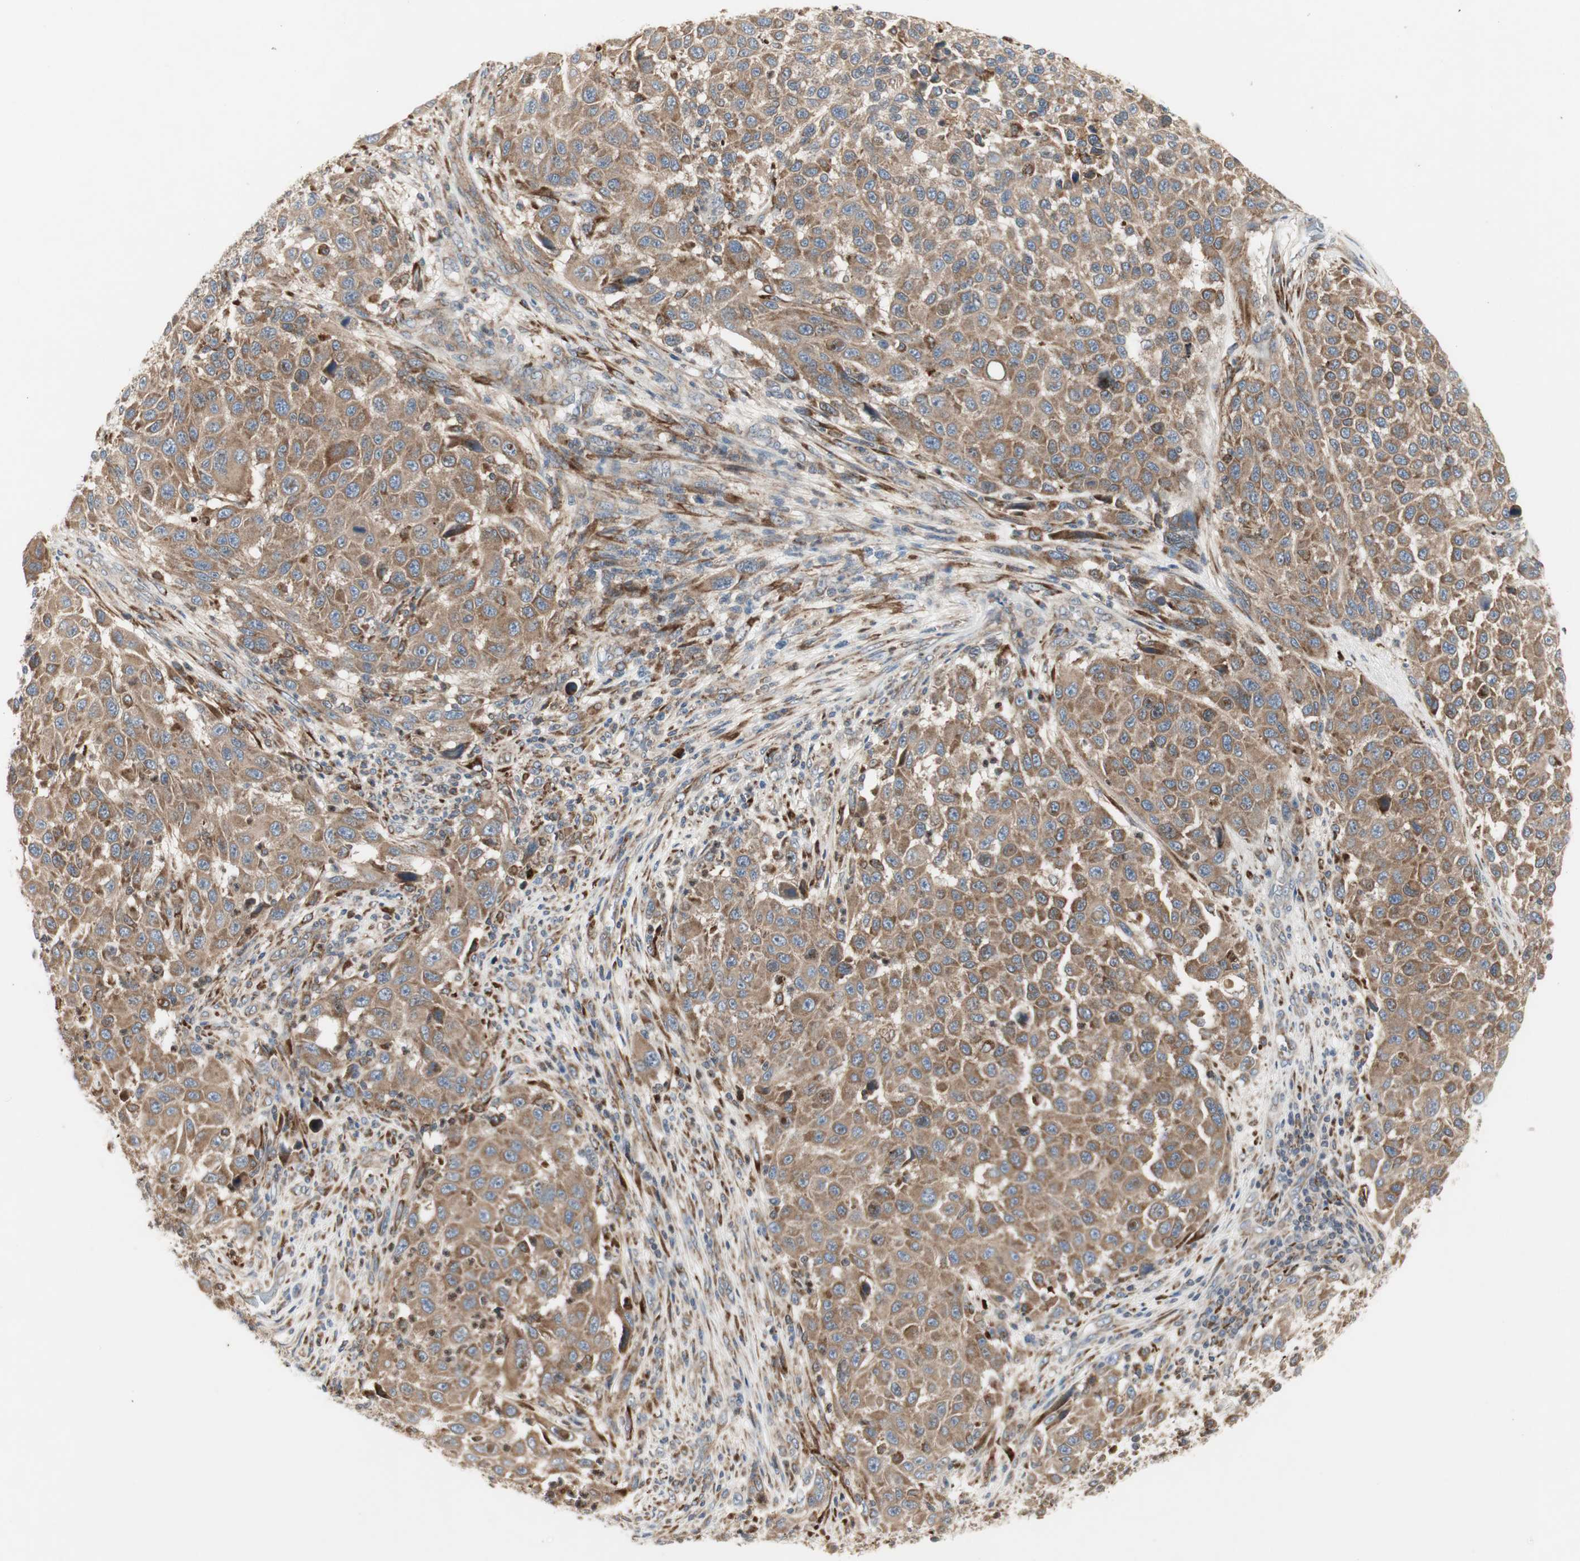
{"staining": {"intensity": "moderate", "quantity": ">75%", "location": "cytoplasmic/membranous"}, "tissue": "melanoma", "cell_type": "Tumor cells", "image_type": "cancer", "snomed": [{"axis": "morphology", "description": "Malignant melanoma, Metastatic site"}, {"axis": "topography", "description": "Lymph node"}], "caption": "Tumor cells reveal medium levels of moderate cytoplasmic/membranous staining in about >75% of cells in melanoma.", "gene": "H6PD", "patient": {"sex": "male", "age": 61}}